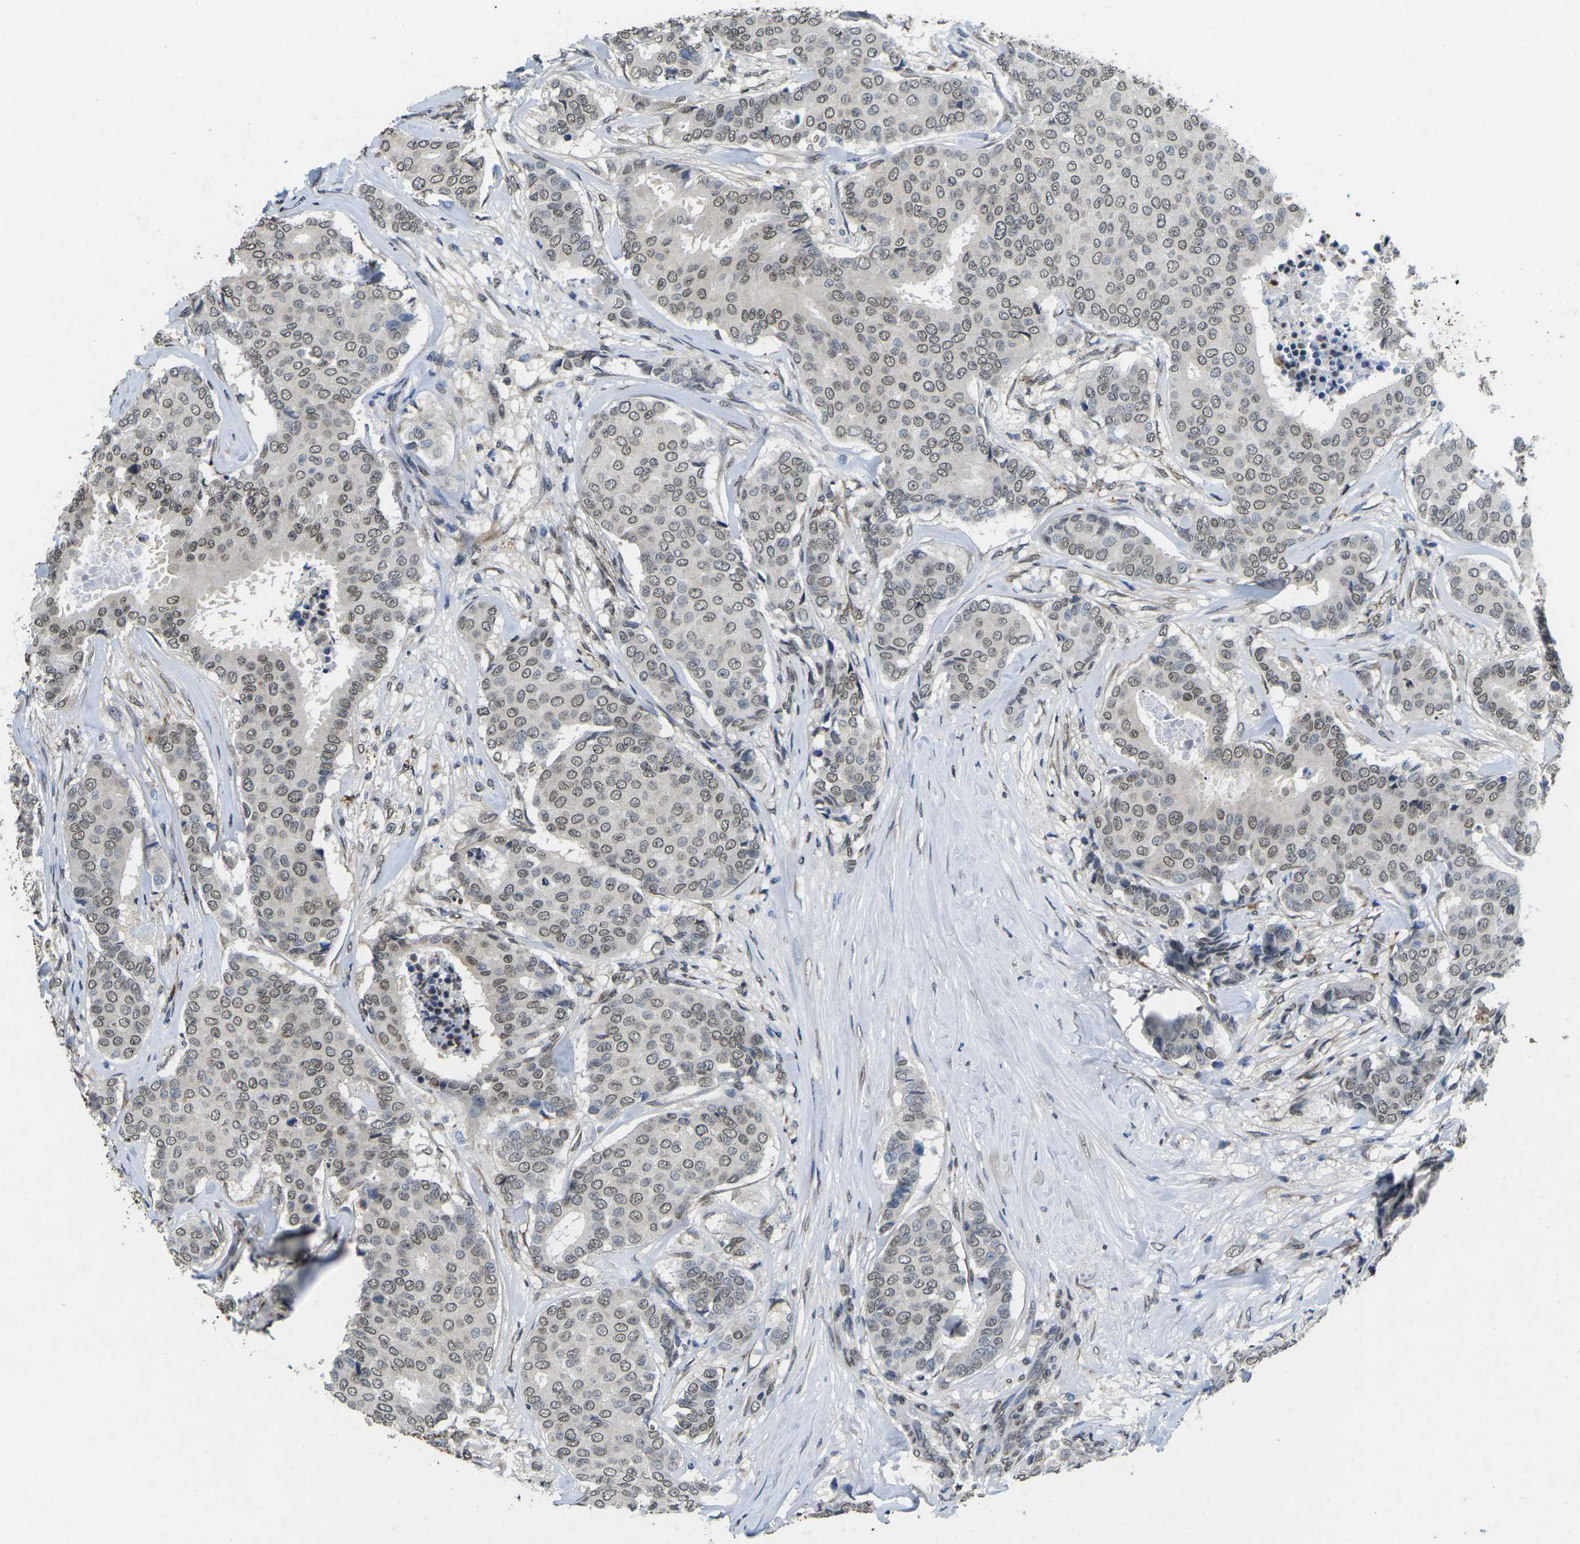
{"staining": {"intensity": "weak", "quantity": "25%-75%", "location": "nuclear"}, "tissue": "breast cancer", "cell_type": "Tumor cells", "image_type": "cancer", "snomed": [{"axis": "morphology", "description": "Duct carcinoma"}, {"axis": "topography", "description": "Breast"}], "caption": "Brown immunohistochemical staining in human breast cancer exhibits weak nuclear staining in about 25%-75% of tumor cells.", "gene": "SCNN1B", "patient": {"sex": "female", "age": 75}}